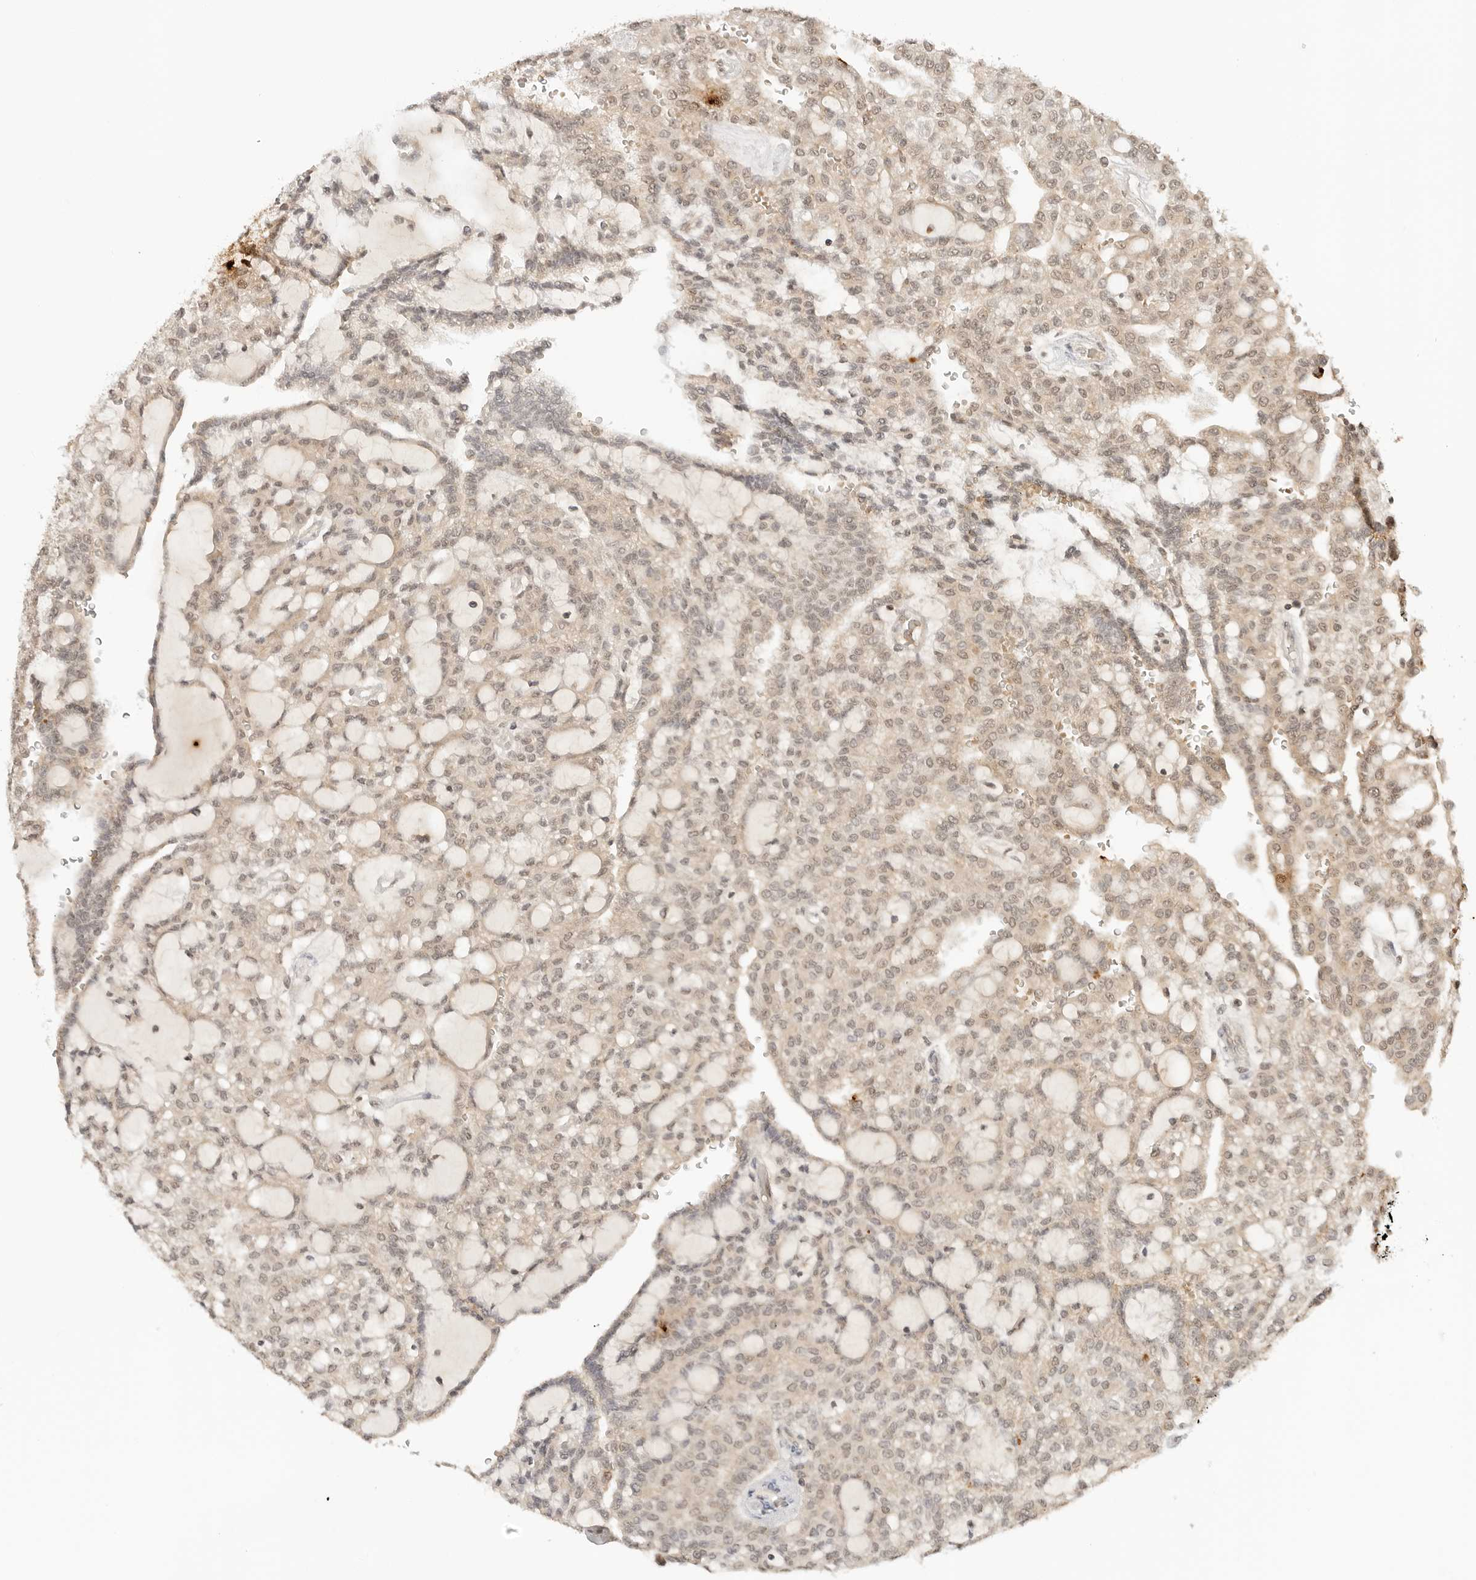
{"staining": {"intensity": "weak", "quantity": ">75%", "location": "cytoplasmic/membranous,nuclear"}, "tissue": "renal cancer", "cell_type": "Tumor cells", "image_type": "cancer", "snomed": [{"axis": "morphology", "description": "Adenocarcinoma, NOS"}, {"axis": "topography", "description": "Kidney"}], "caption": "Protein staining by immunohistochemistry (IHC) reveals weak cytoplasmic/membranous and nuclear positivity in approximately >75% of tumor cells in renal cancer (adenocarcinoma).", "gene": "GPR34", "patient": {"sex": "male", "age": 63}}